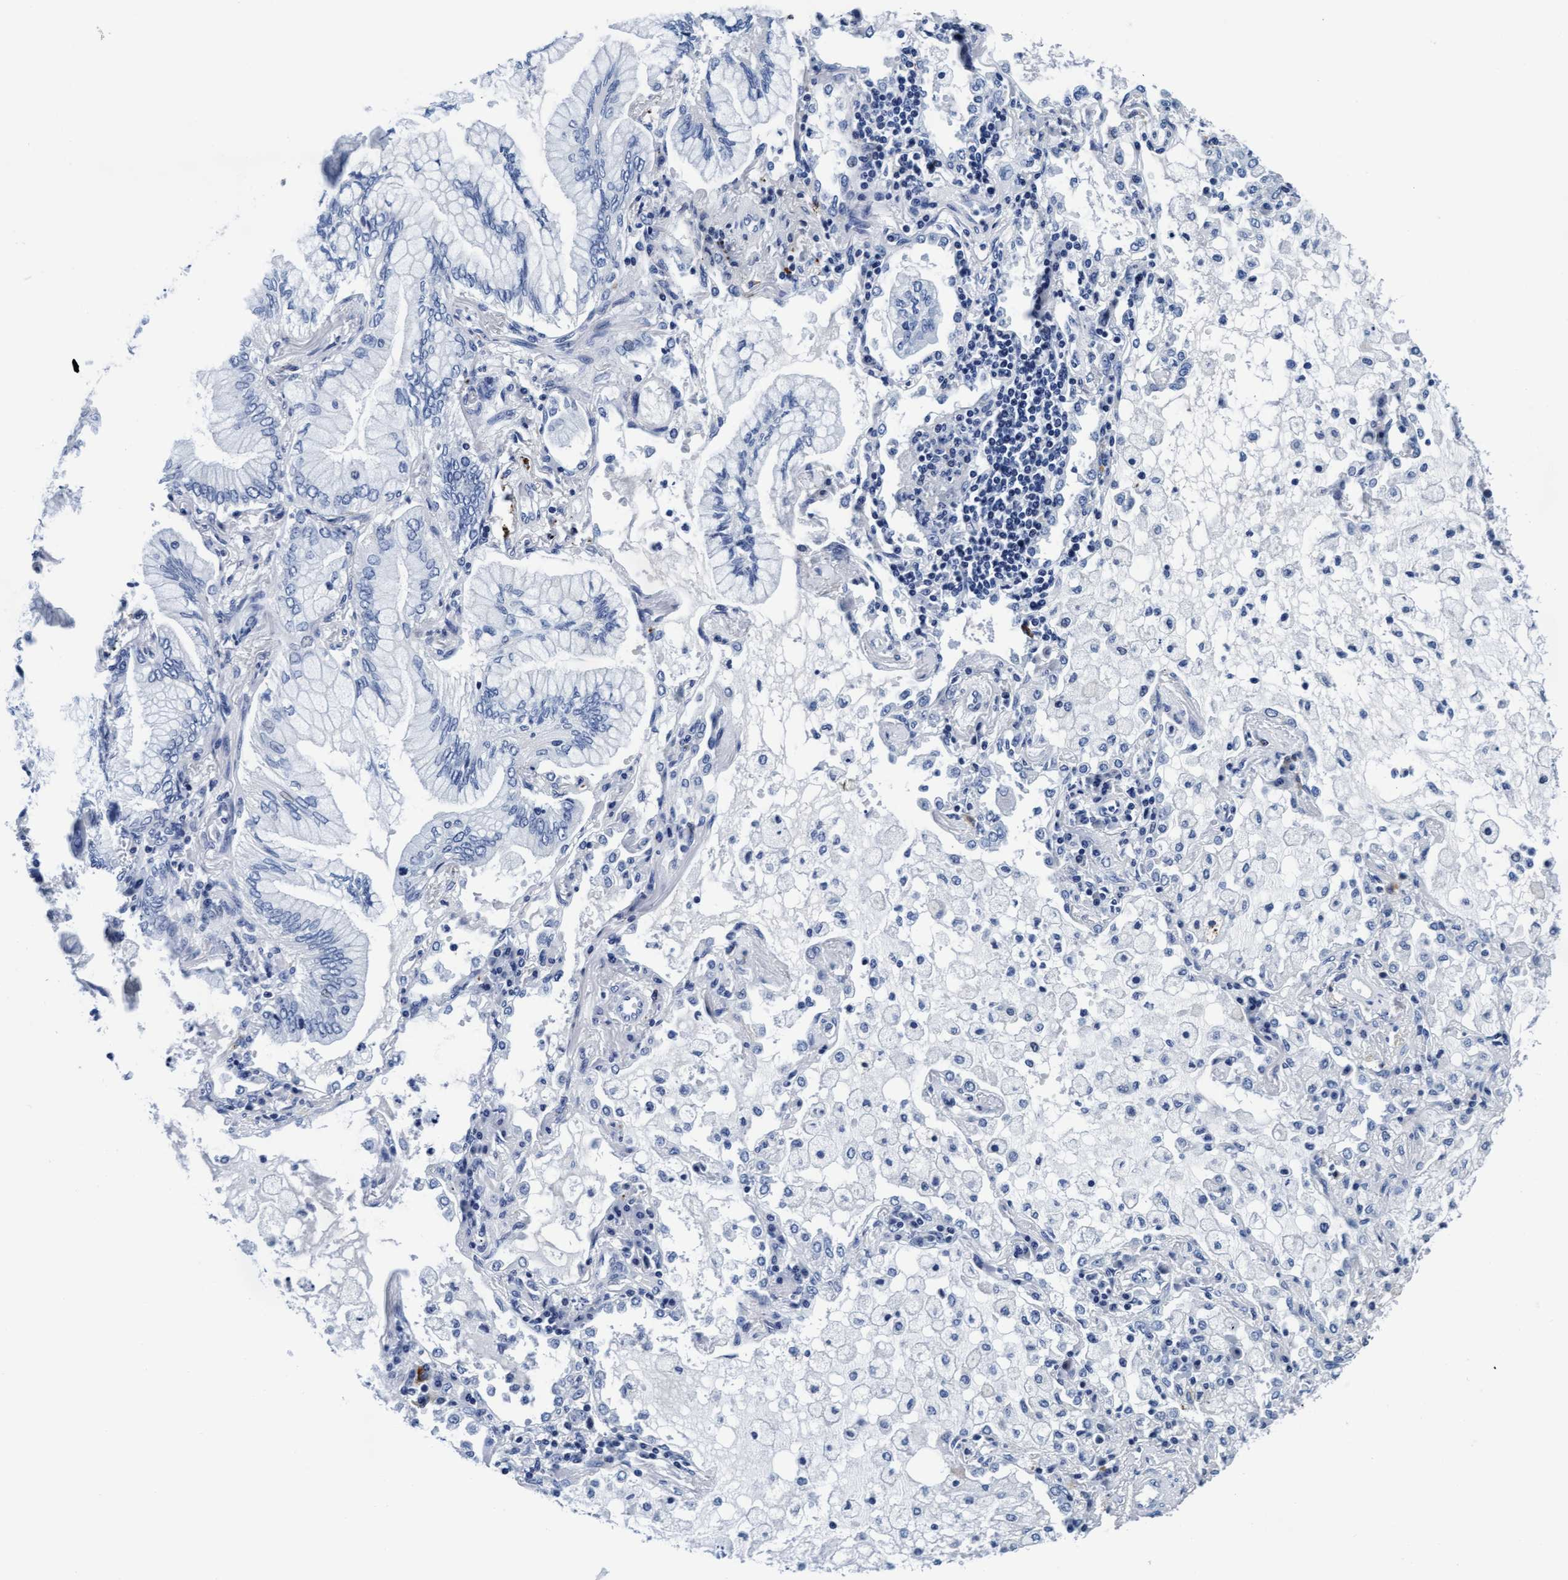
{"staining": {"intensity": "negative", "quantity": "none", "location": "none"}, "tissue": "lung cancer", "cell_type": "Tumor cells", "image_type": "cancer", "snomed": [{"axis": "morphology", "description": "Adenocarcinoma, NOS"}, {"axis": "topography", "description": "Lung"}], "caption": "Tumor cells show no significant positivity in lung adenocarcinoma.", "gene": "ARSG", "patient": {"sex": "female", "age": 70}}